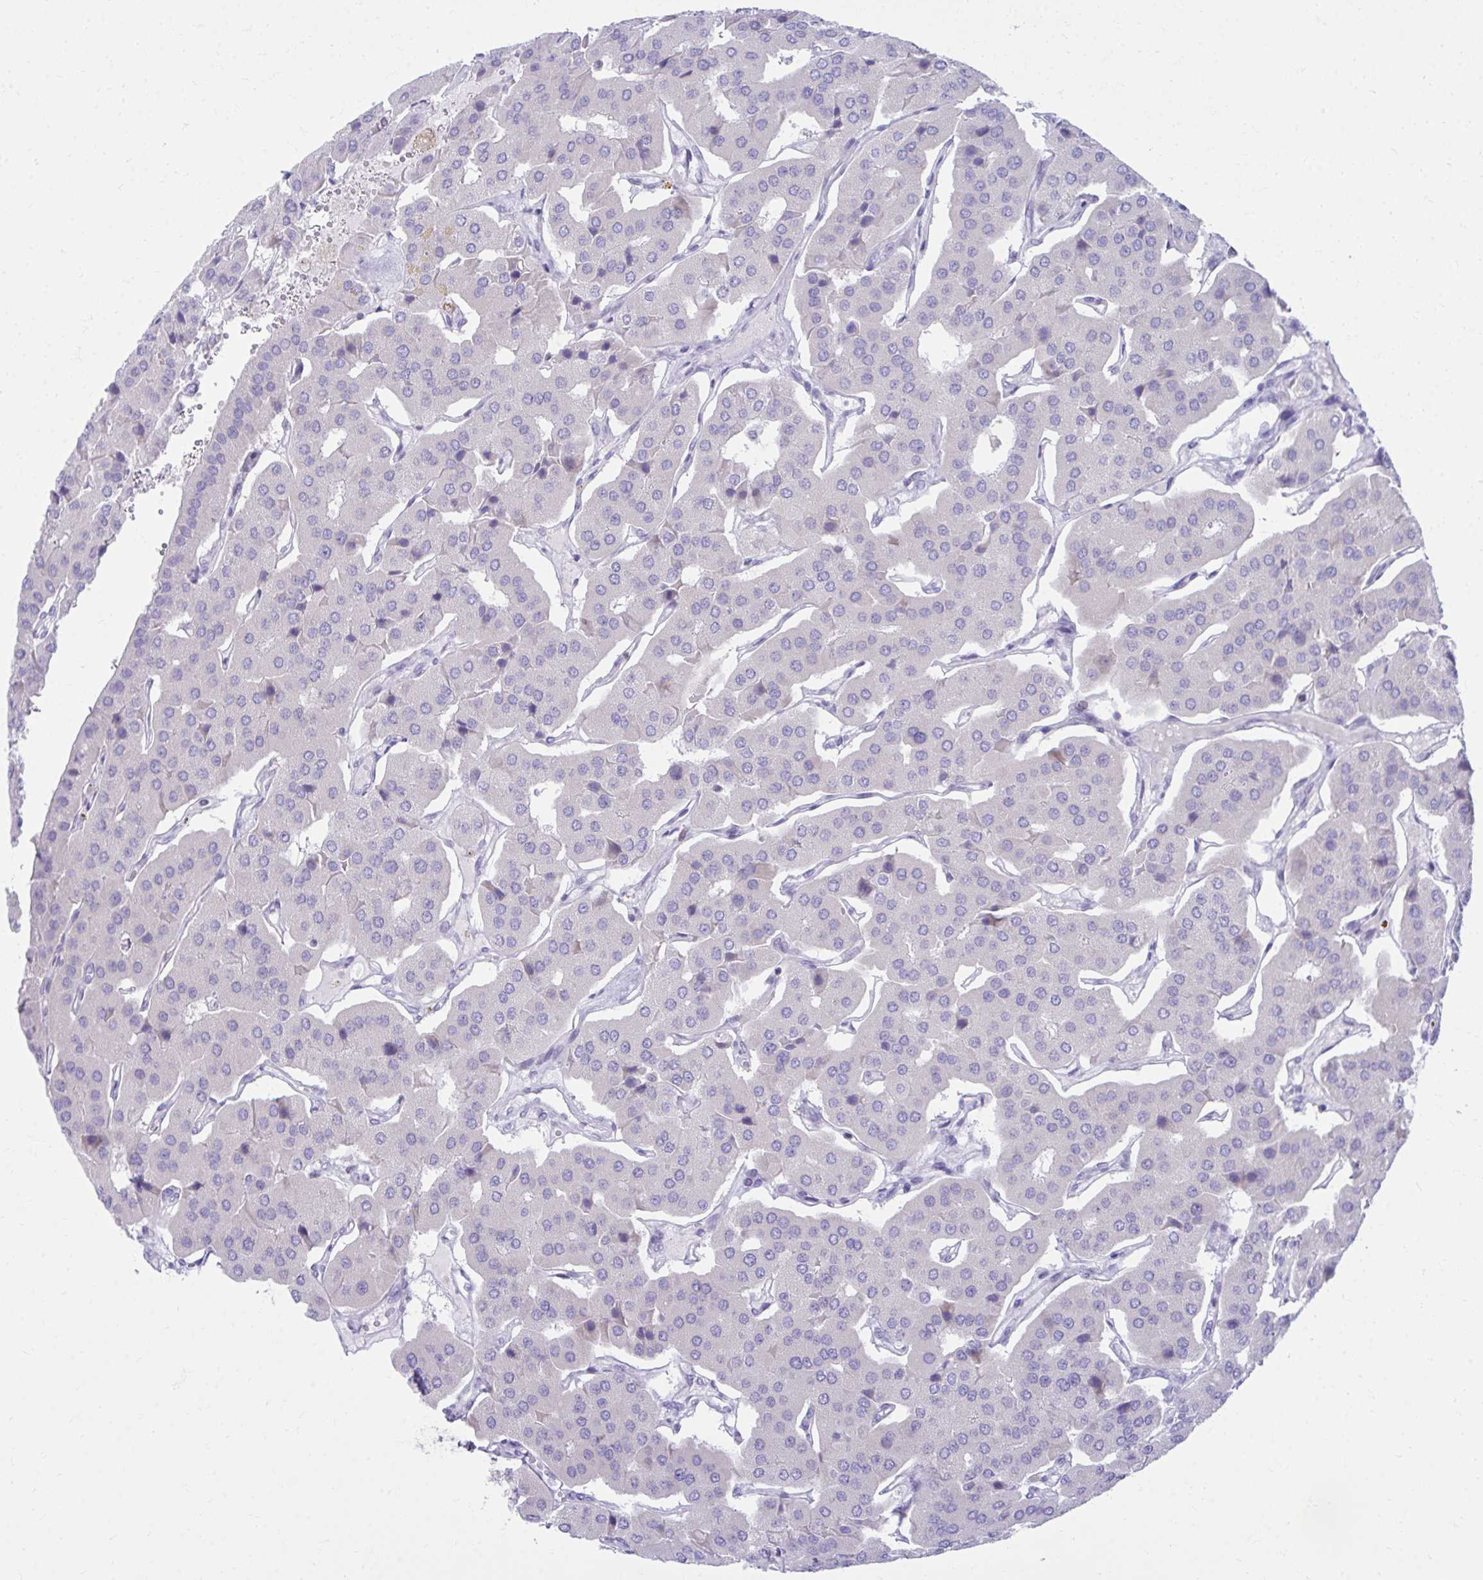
{"staining": {"intensity": "negative", "quantity": "none", "location": "none"}, "tissue": "parathyroid gland", "cell_type": "Glandular cells", "image_type": "normal", "snomed": [{"axis": "morphology", "description": "Normal tissue, NOS"}, {"axis": "morphology", "description": "Adenoma, NOS"}, {"axis": "topography", "description": "Parathyroid gland"}], "caption": "This is a image of IHC staining of benign parathyroid gland, which shows no positivity in glandular cells.", "gene": "OR7A5", "patient": {"sex": "female", "age": 86}}